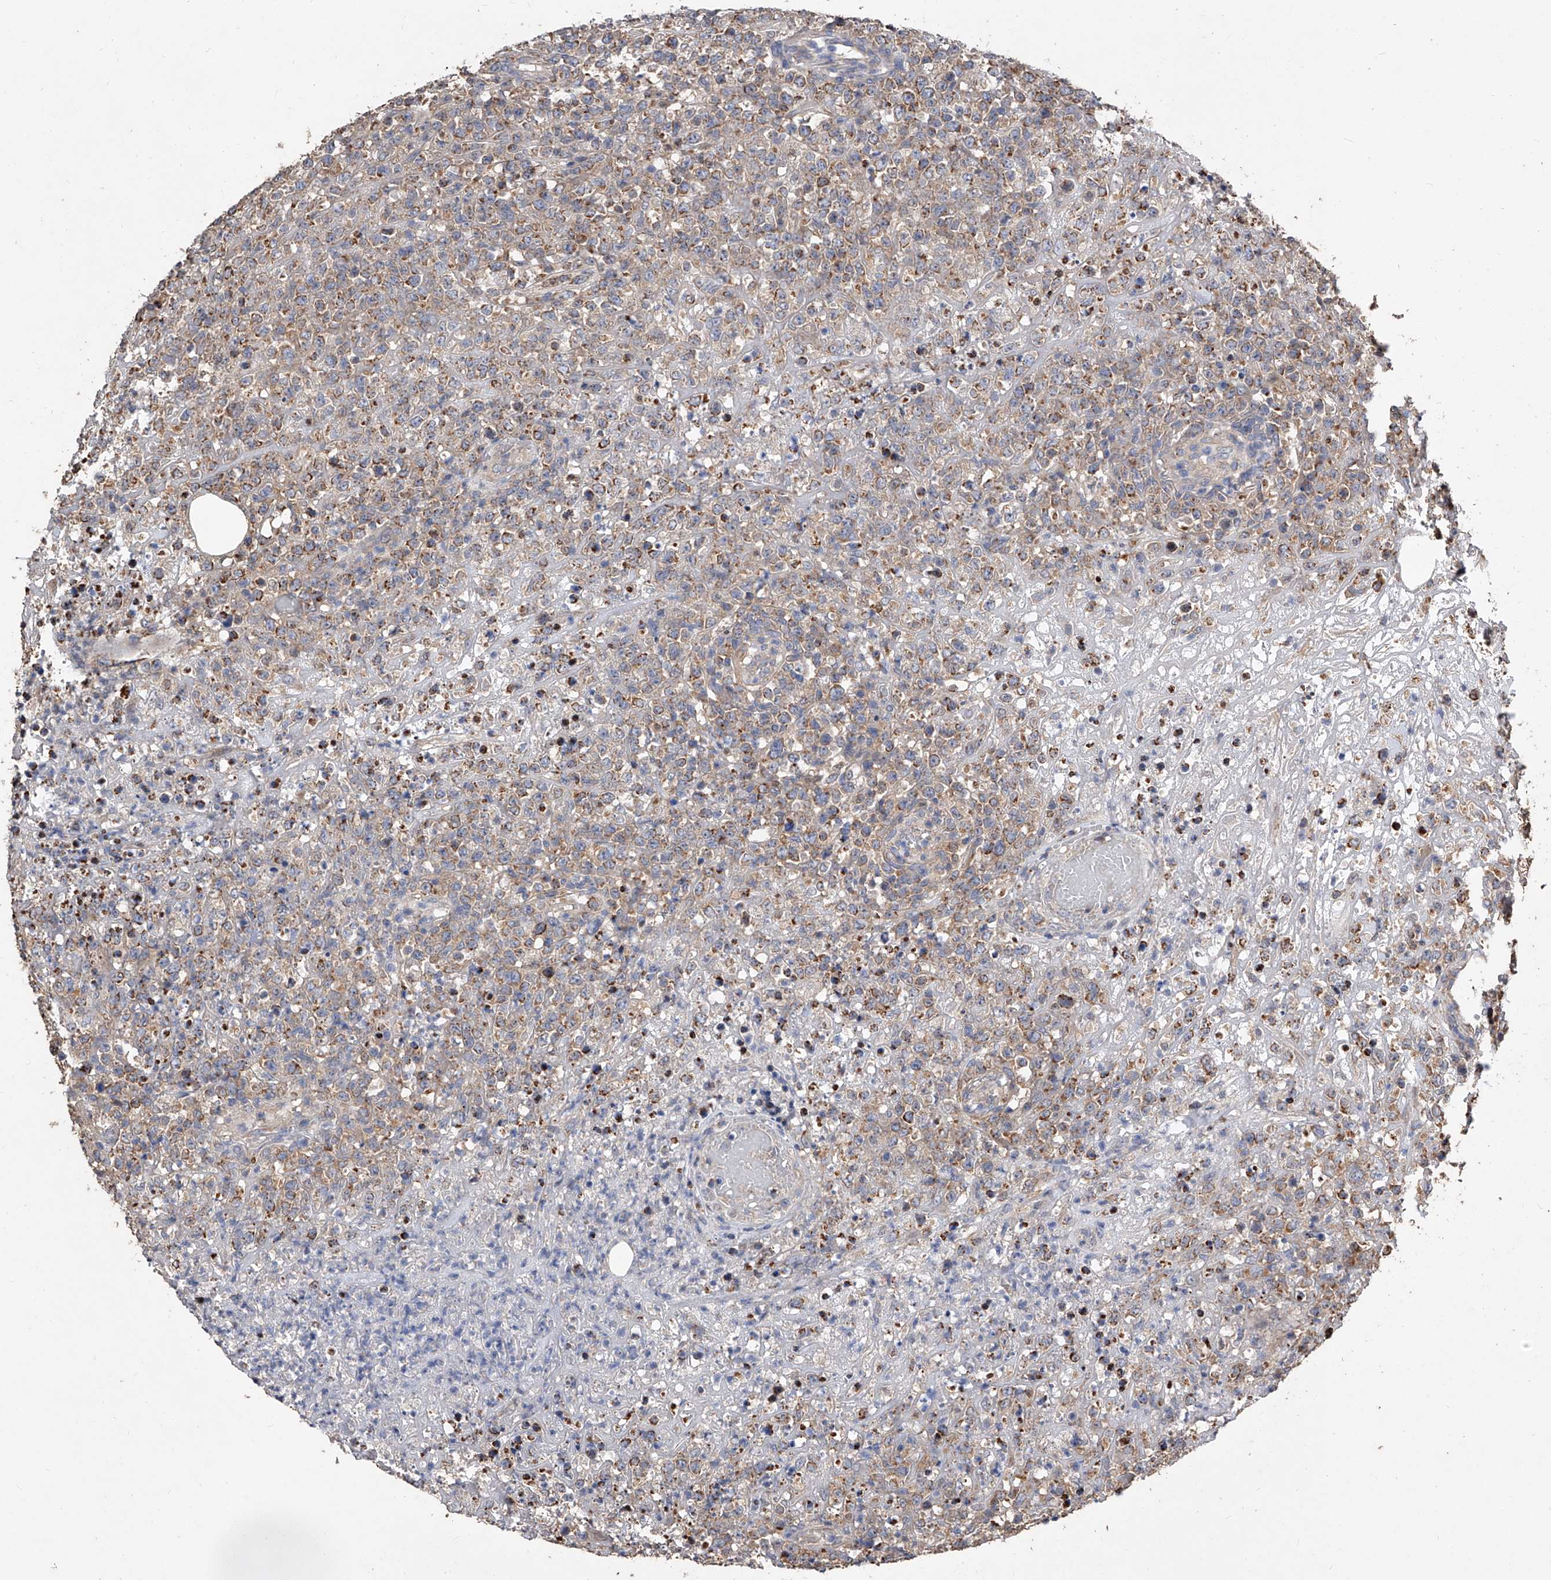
{"staining": {"intensity": "moderate", "quantity": ">75%", "location": "cytoplasmic/membranous"}, "tissue": "lymphoma", "cell_type": "Tumor cells", "image_type": "cancer", "snomed": [{"axis": "morphology", "description": "Malignant lymphoma, non-Hodgkin's type, High grade"}, {"axis": "topography", "description": "Colon"}], "caption": "Protein staining of malignant lymphoma, non-Hodgkin's type (high-grade) tissue demonstrates moderate cytoplasmic/membranous staining in about >75% of tumor cells.", "gene": "LTV1", "patient": {"sex": "female", "age": 53}}